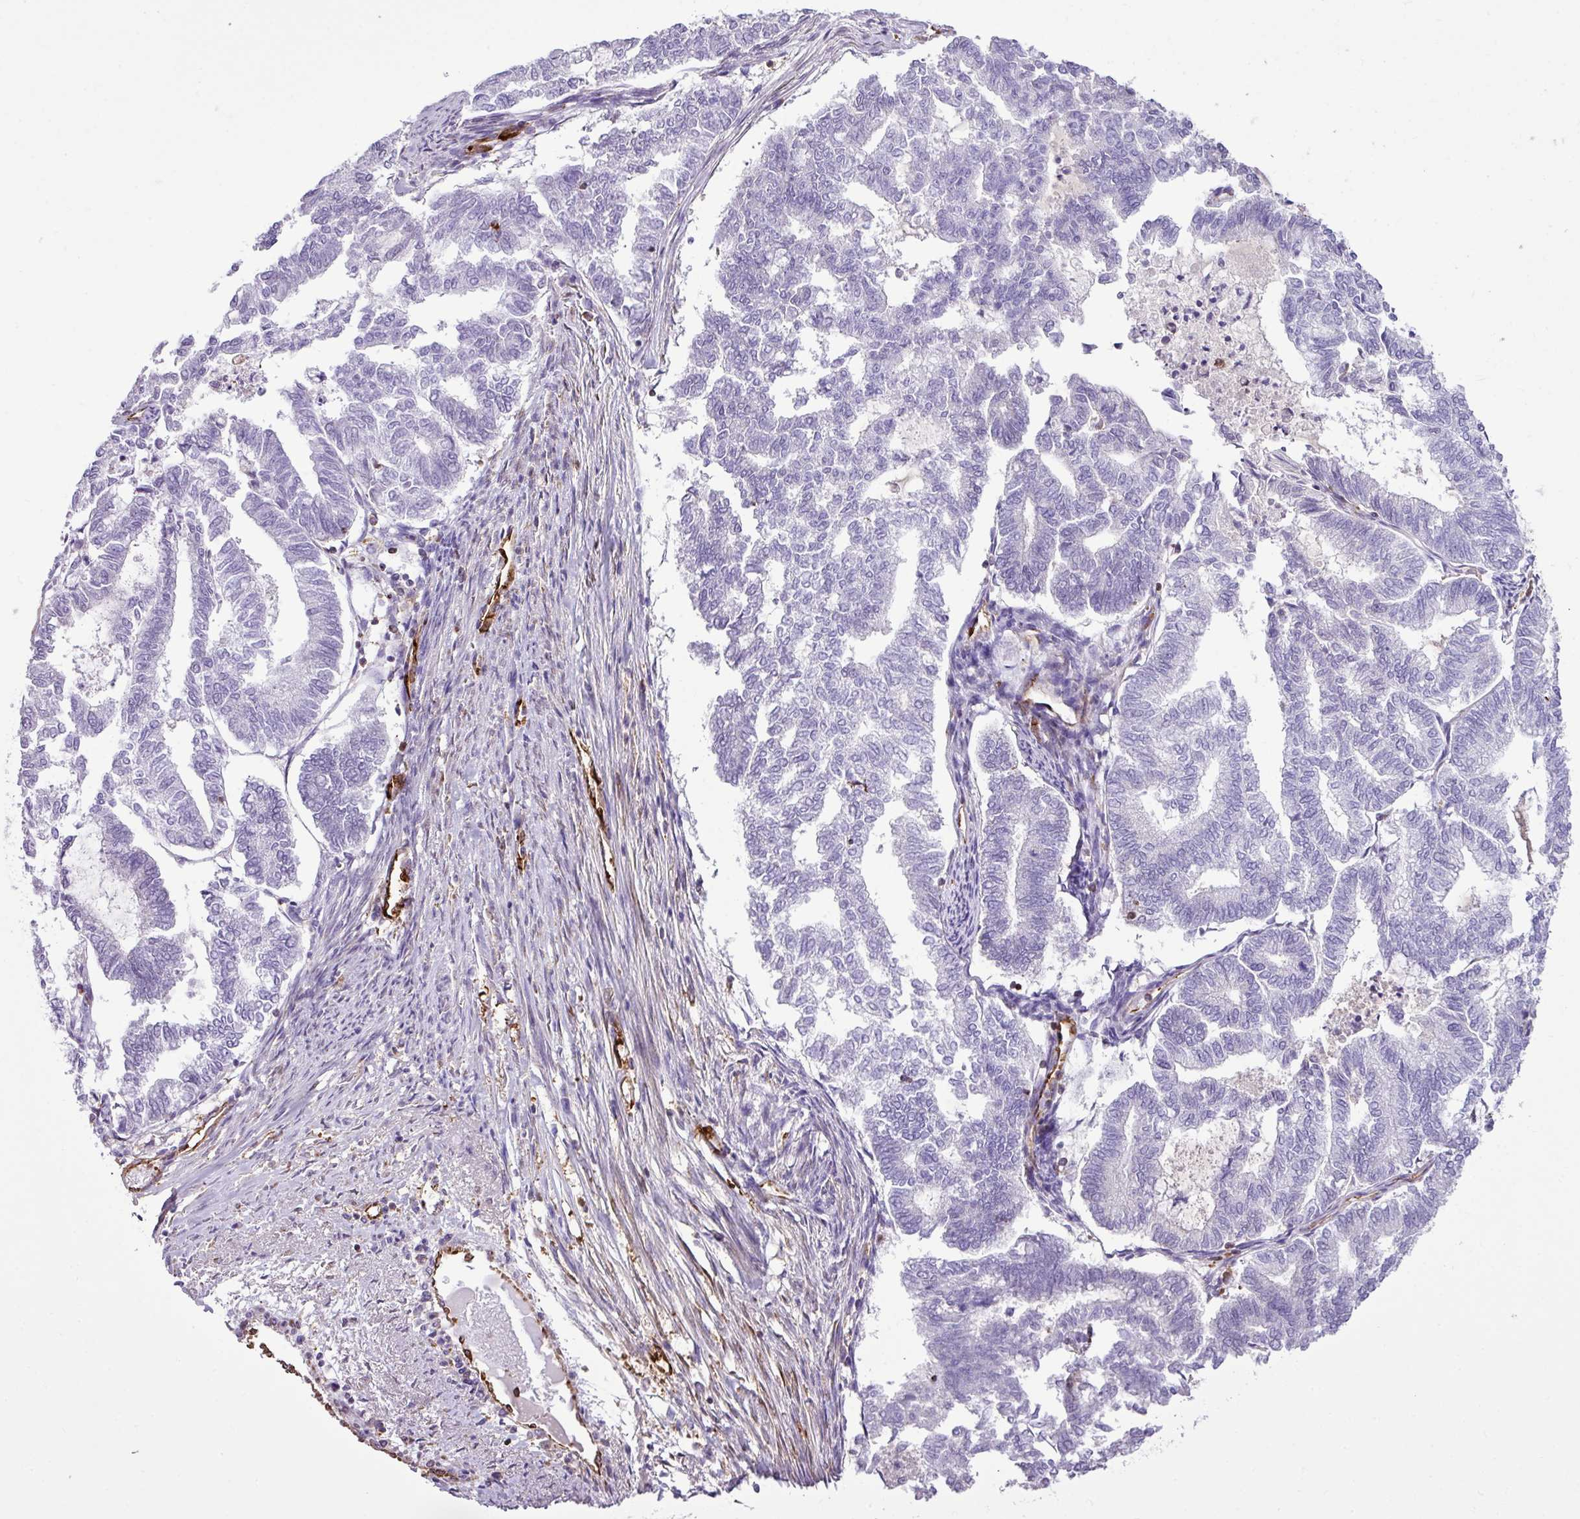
{"staining": {"intensity": "negative", "quantity": "none", "location": "none"}, "tissue": "endometrial cancer", "cell_type": "Tumor cells", "image_type": "cancer", "snomed": [{"axis": "morphology", "description": "Adenocarcinoma, NOS"}, {"axis": "topography", "description": "Endometrium"}], "caption": "IHC of human endometrial adenocarcinoma shows no expression in tumor cells.", "gene": "EME2", "patient": {"sex": "female", "age": 79}}